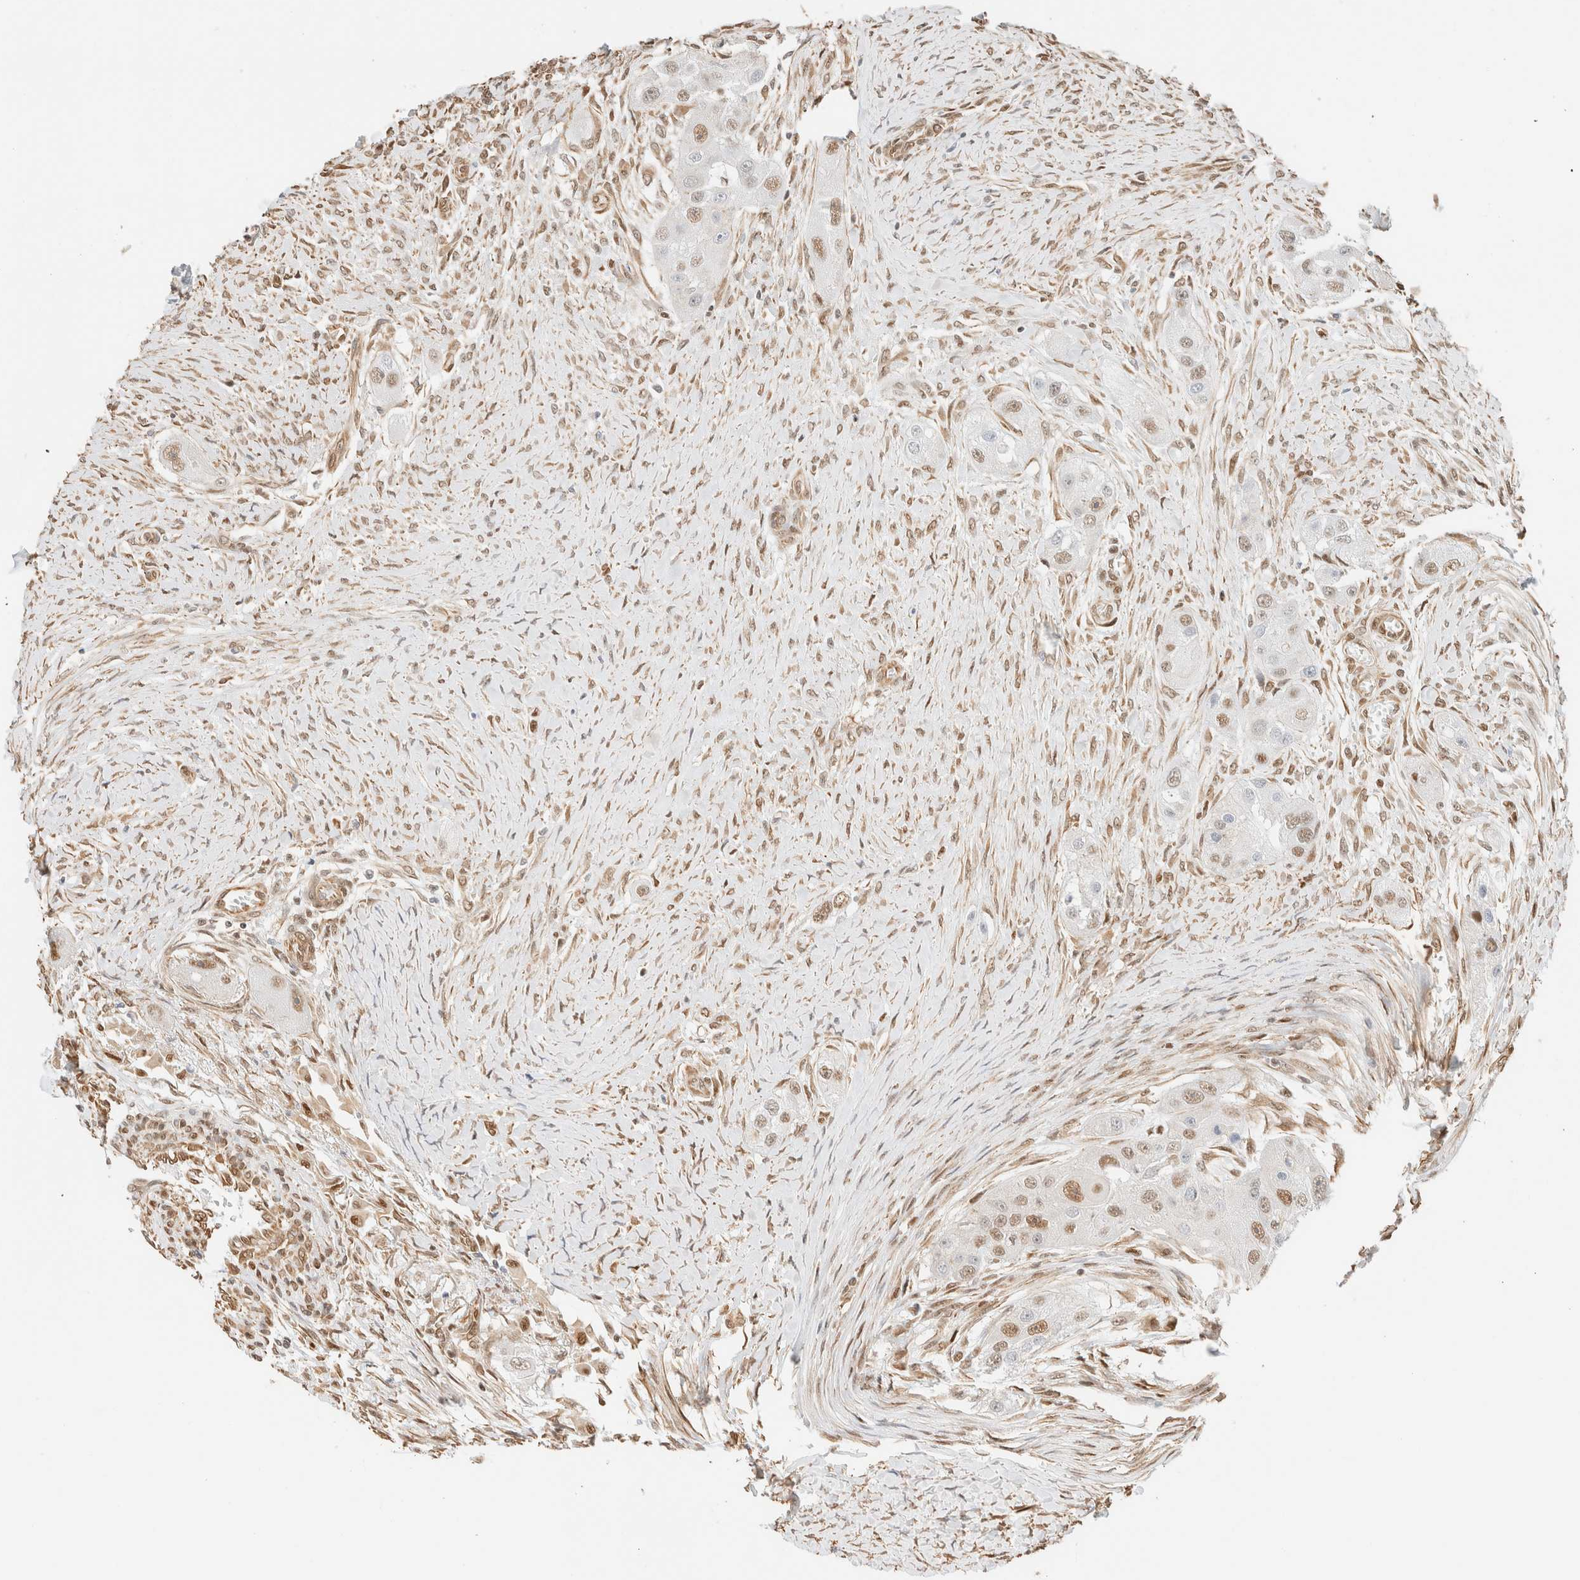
{"staining": {"intensity": "moderate", "quantity": ">75%", "location": "nuclear"}, "tissue": "head and neck cancer", "cell_type": "Tumor cells", "image_type": "cancer", "snomed": [{"axis": "morphology", "description": "Normal tissue, NOS"}, {"axis": "morphology", "description": "Squamous cell carcinoma, NOS"}, {"axis": "topography", "description": "Skeletal muscle"}, {"axis": "topography", "description": "Head-Neck"}], "caption": "Human head and neck squamous cell carcinoma stained with a protein marker shows moderate staining in tumor cells.", "gene": "ARID5A", "patient": {"sex": "male", "age": 51}}